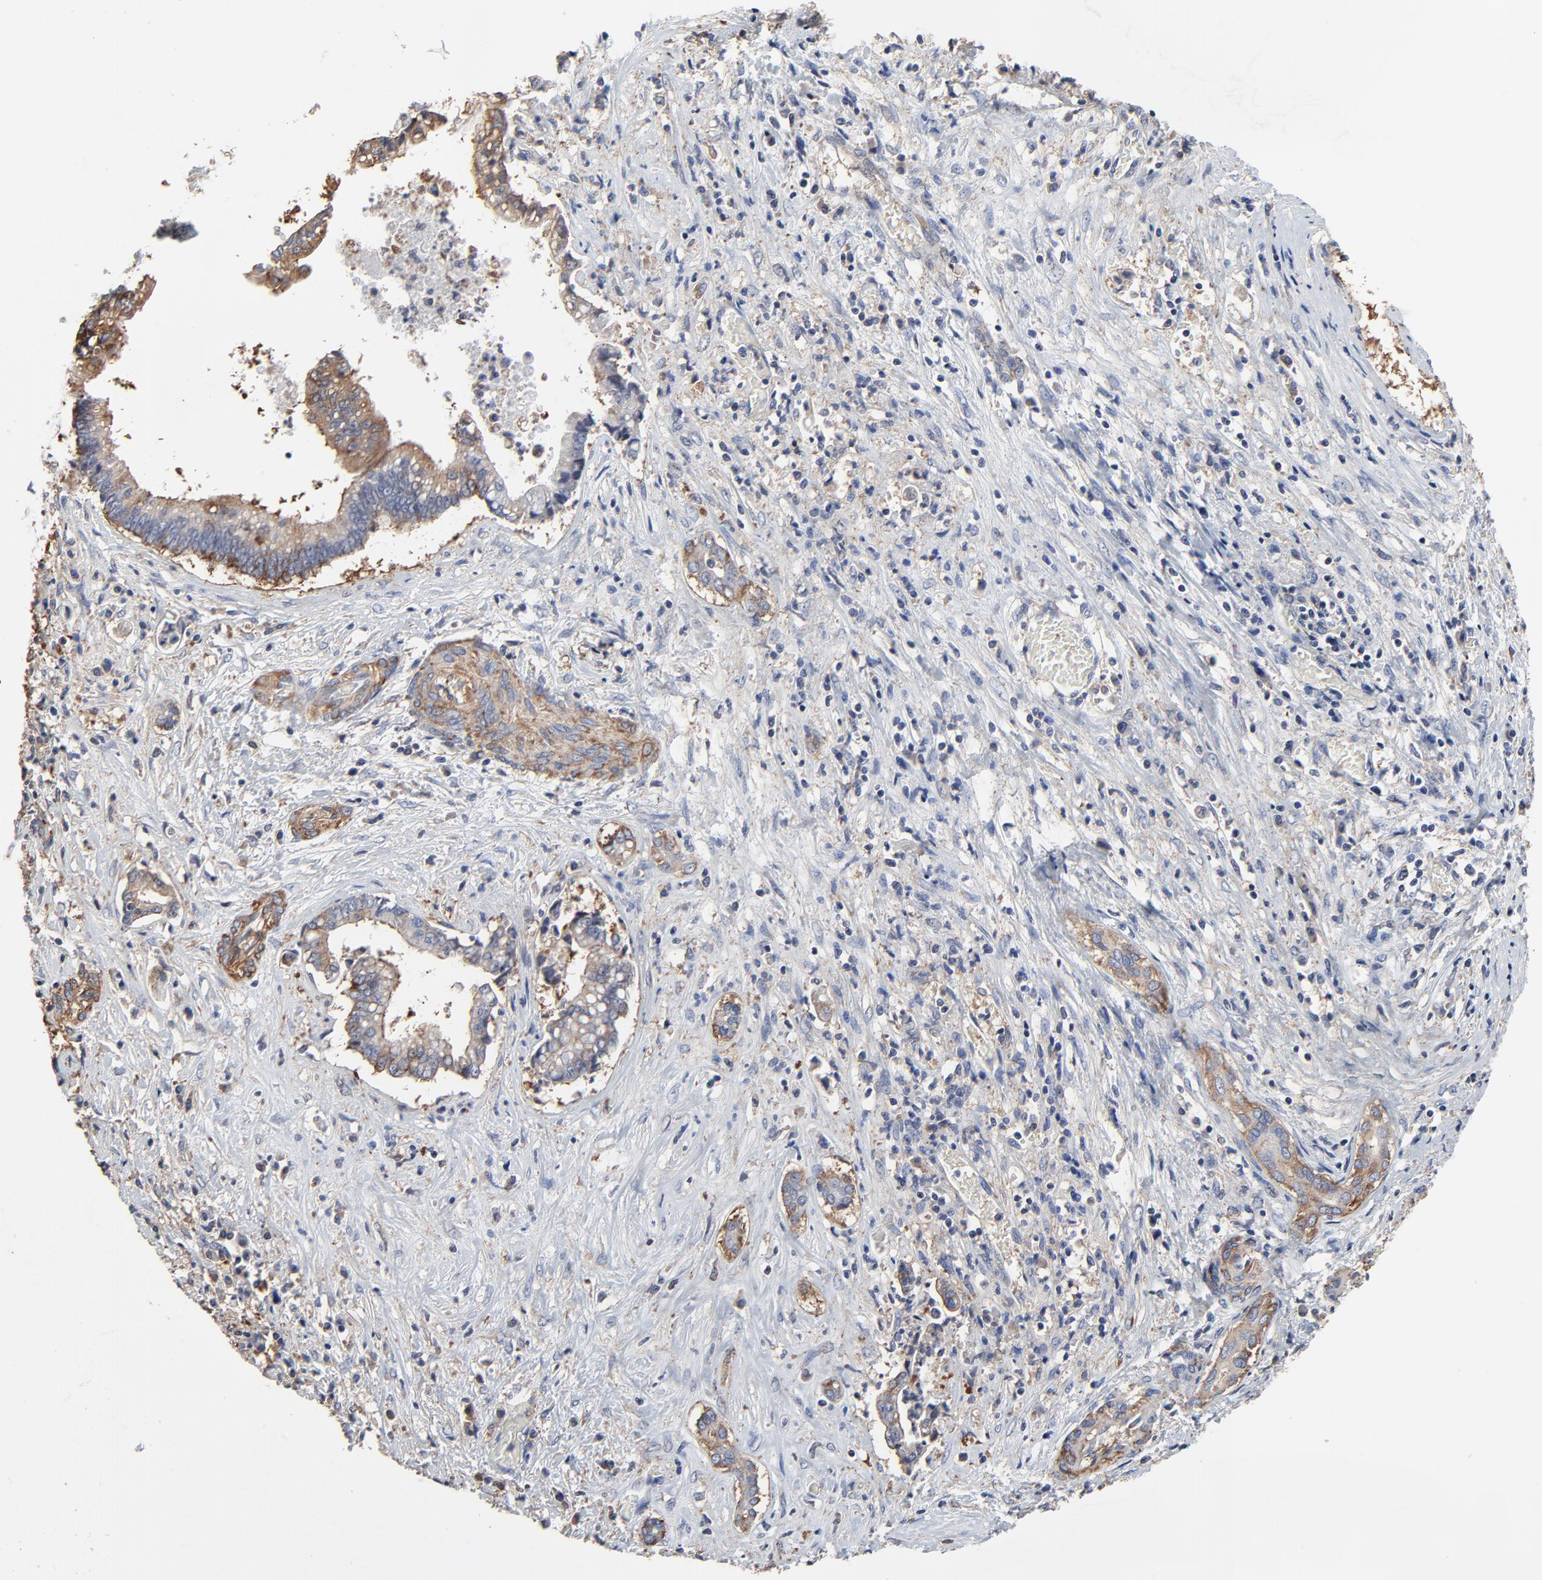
{"staining": {"intensity": "moderate", "quantity": ">75%", "location": "cytoplasmic/membranous"}, "tissue": "liver cancer", "cell_type": "Tumor cells", "image_type": "cancer", "snomed": [{"axis": "morphology", "description": "Cholangiocarcinoma"}, {"axis": "topography", "description": "Liver"}], "caption": "A brown stain highlights moderate cytoplasmic/membranous expression of a protein in human cholangiocarcinoma (liver) tumor cells.", "gene": "NXF3", "patient": {"sex": "male", "age": 57}}